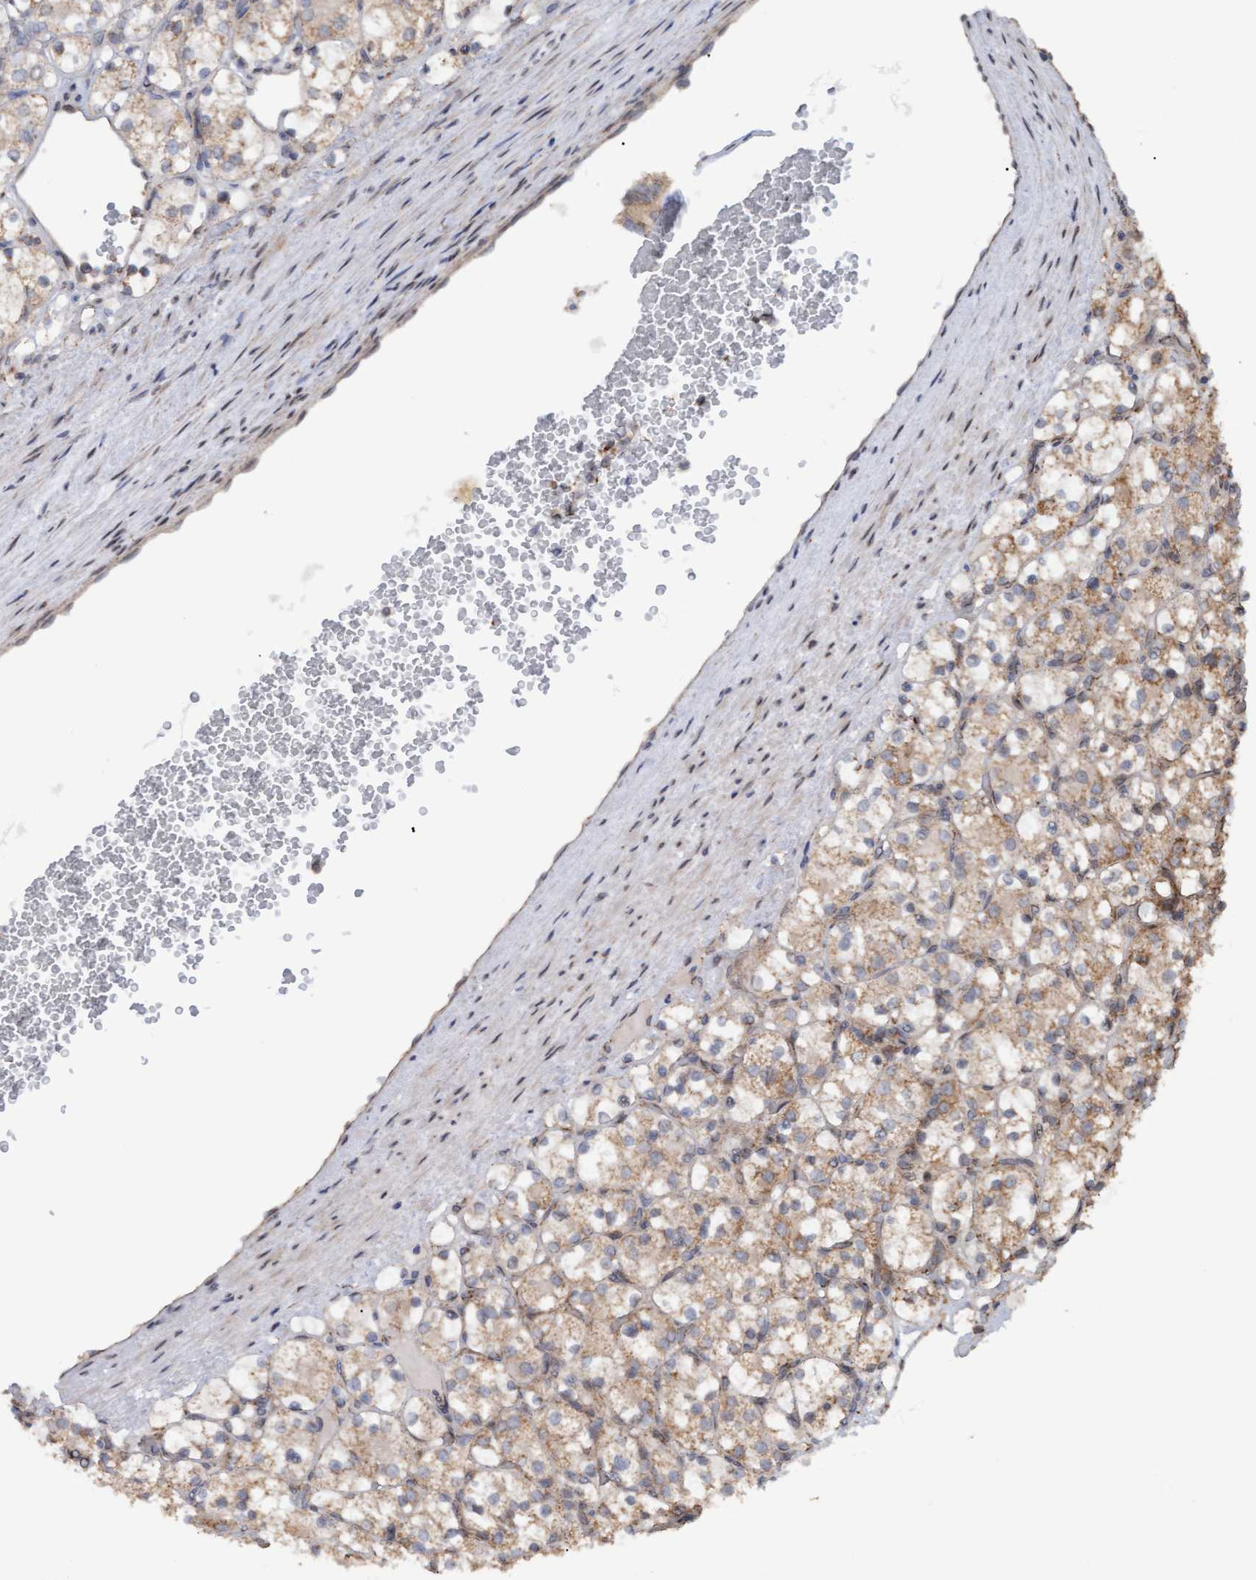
{"staining": {"intensity": "moderate", "quantity": ">75%", "location": "cytoplasmic/membranous"}, "tissue": "renal cancer", "cell_type": "Tumor cells", "image_type": "cancer", "snomed": [{"axis": "morphology", "description": "Adenocarcinoma, NOS"}, {"axis": "topography", "description": "Kidney"}], "caption": "Immunohistochemical staining of adenocarcinoma (renal) demonstrates medium levels of moderate cytoplasmic/membranous expression in approximately >75% of tumor cells.", "gene": "MGLL", "patient": {"sex": "female", "age": 69}}